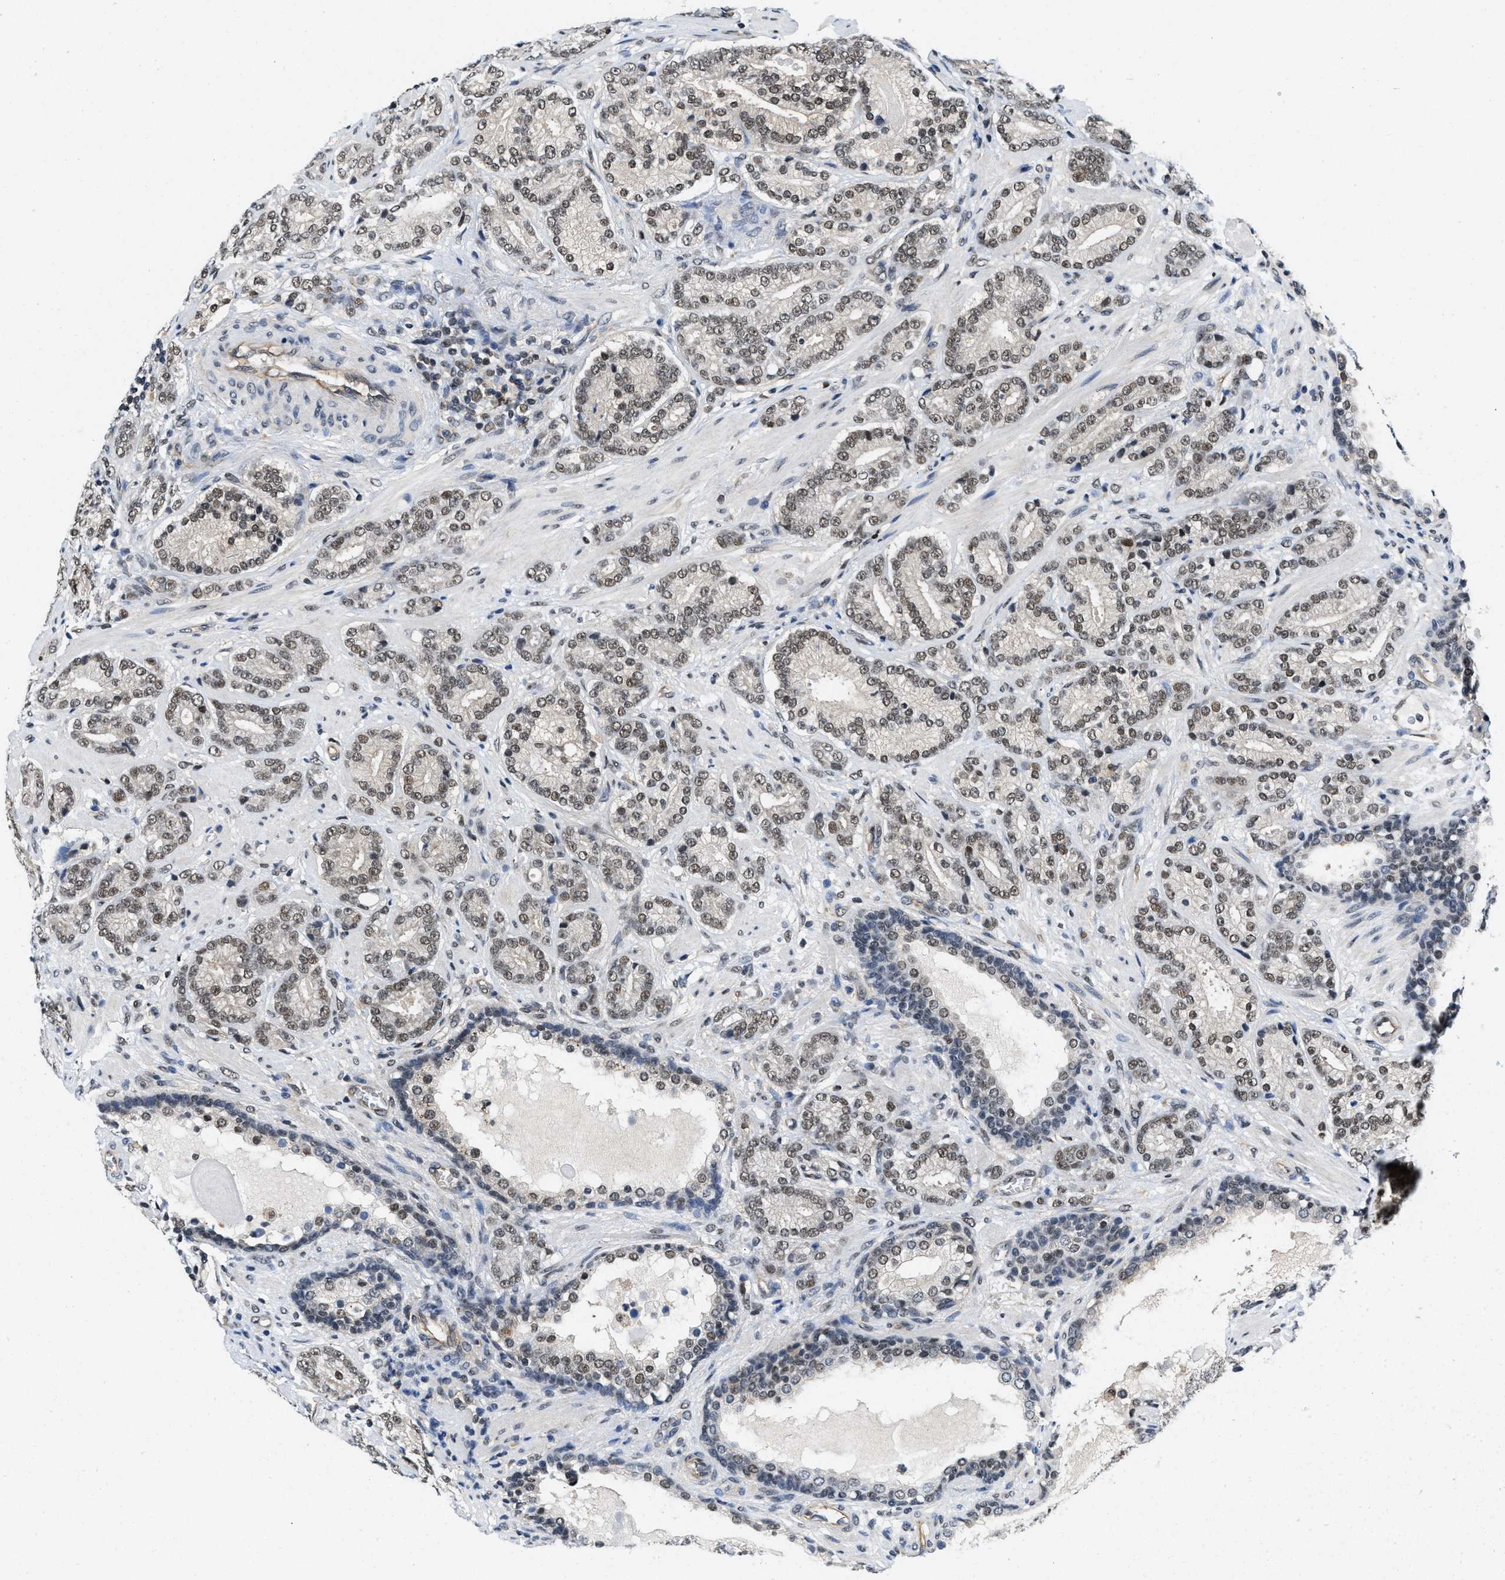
{"staining": {"intensity": "moderate", "quantity": ">75%", "location": "nuclear"}, "tissue": "prostate cancer", "cell_type": "Tumor cells", "image_type": "cancer", "snomed": [{"axis": "morphology", "description": "Adenocarcinoma, High grade"}, {"axis": "topography", "description": "Prostate"}], "caption": "Human adenocarcinoma (high-grade) (prostate) stained with a brown dye displays moderate nuclear positive expression in approximately >75% of tumor cells.", "gene": "SAFB", "patient": {"sex": "male", "age": 61}}